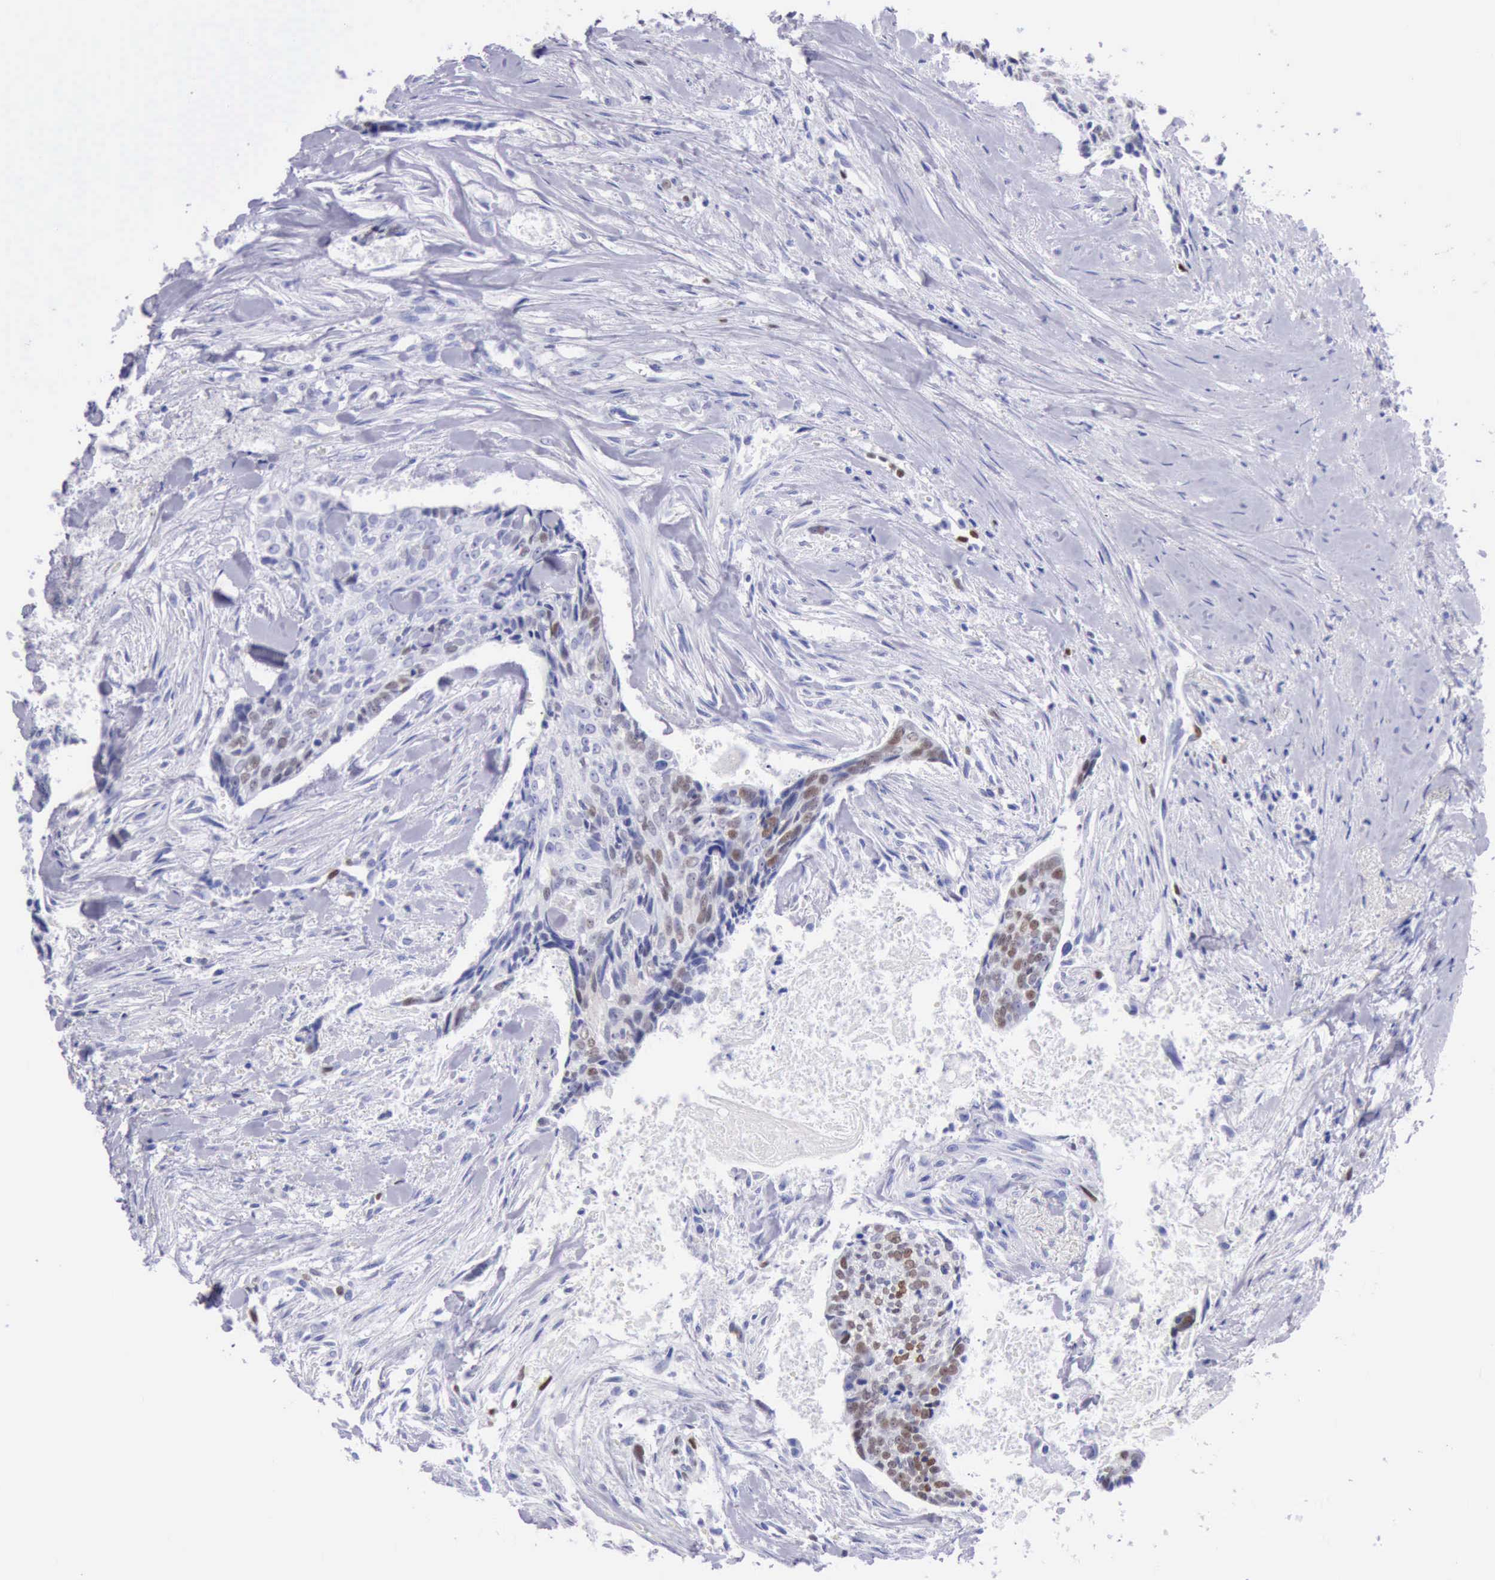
{"staining": {"intensity": "moderate", "quantity": "<25%", "location": "nuclear"}, "tissue": "head and neck cancer", "cell_type": "Tumor cells", "image_type": "cancer", "snomed": [{"axis": "morphology", "description": "Squamous cell carcinoma, NOS"}, {"axis": "topography", "description": "Salivary gland"}, {"axis": "topography", "description": "Head-Neck"}], "caption": "Head and neck squamous cell carcinoma stained for a protein (brown) exhibits moderate nuclear positive staining in approximately <25% of tumor cells.", "gene": "MCM2", "patient": {"sex": "male", "age": 70}}